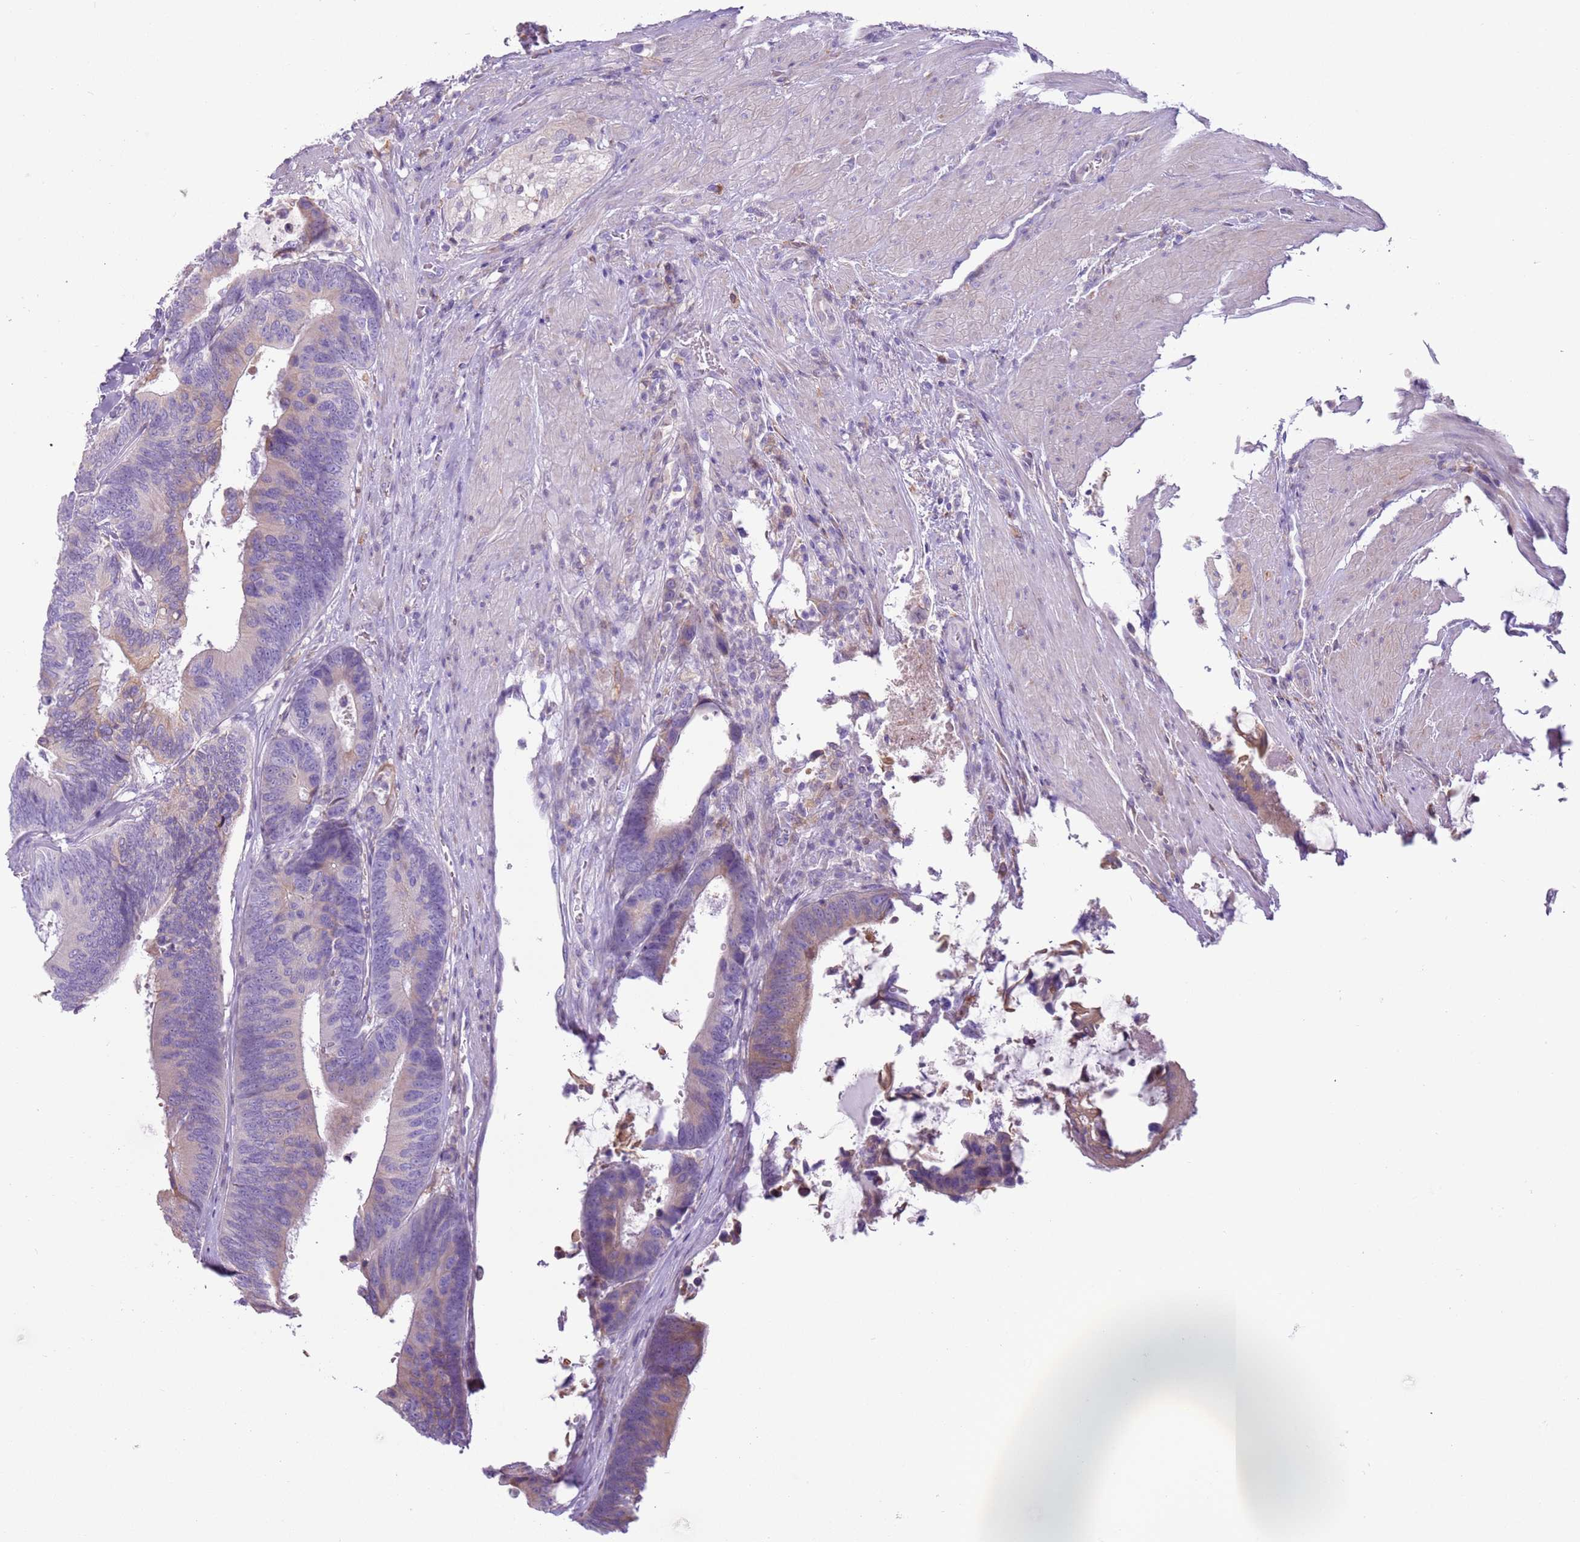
{"staining": {"intensity": "weak", "quantity": "<25%", "location": "cytoplasmic/membranous"}, "tissue": "colorectal cancer", "cell_type": "Tumor cells", "image_type": "cancer", "snomed": [{"axis": "morphology", "description": "Adenocarcinoma, NOS"}, {"axis": "topography", "description": "Colon"}], "caption": "Tumor cells show no significant protein positivity in colorectal cancer (adenocarcinoma).", "gene": "OAF", "patient": {"sex": "male", "age": 87}}